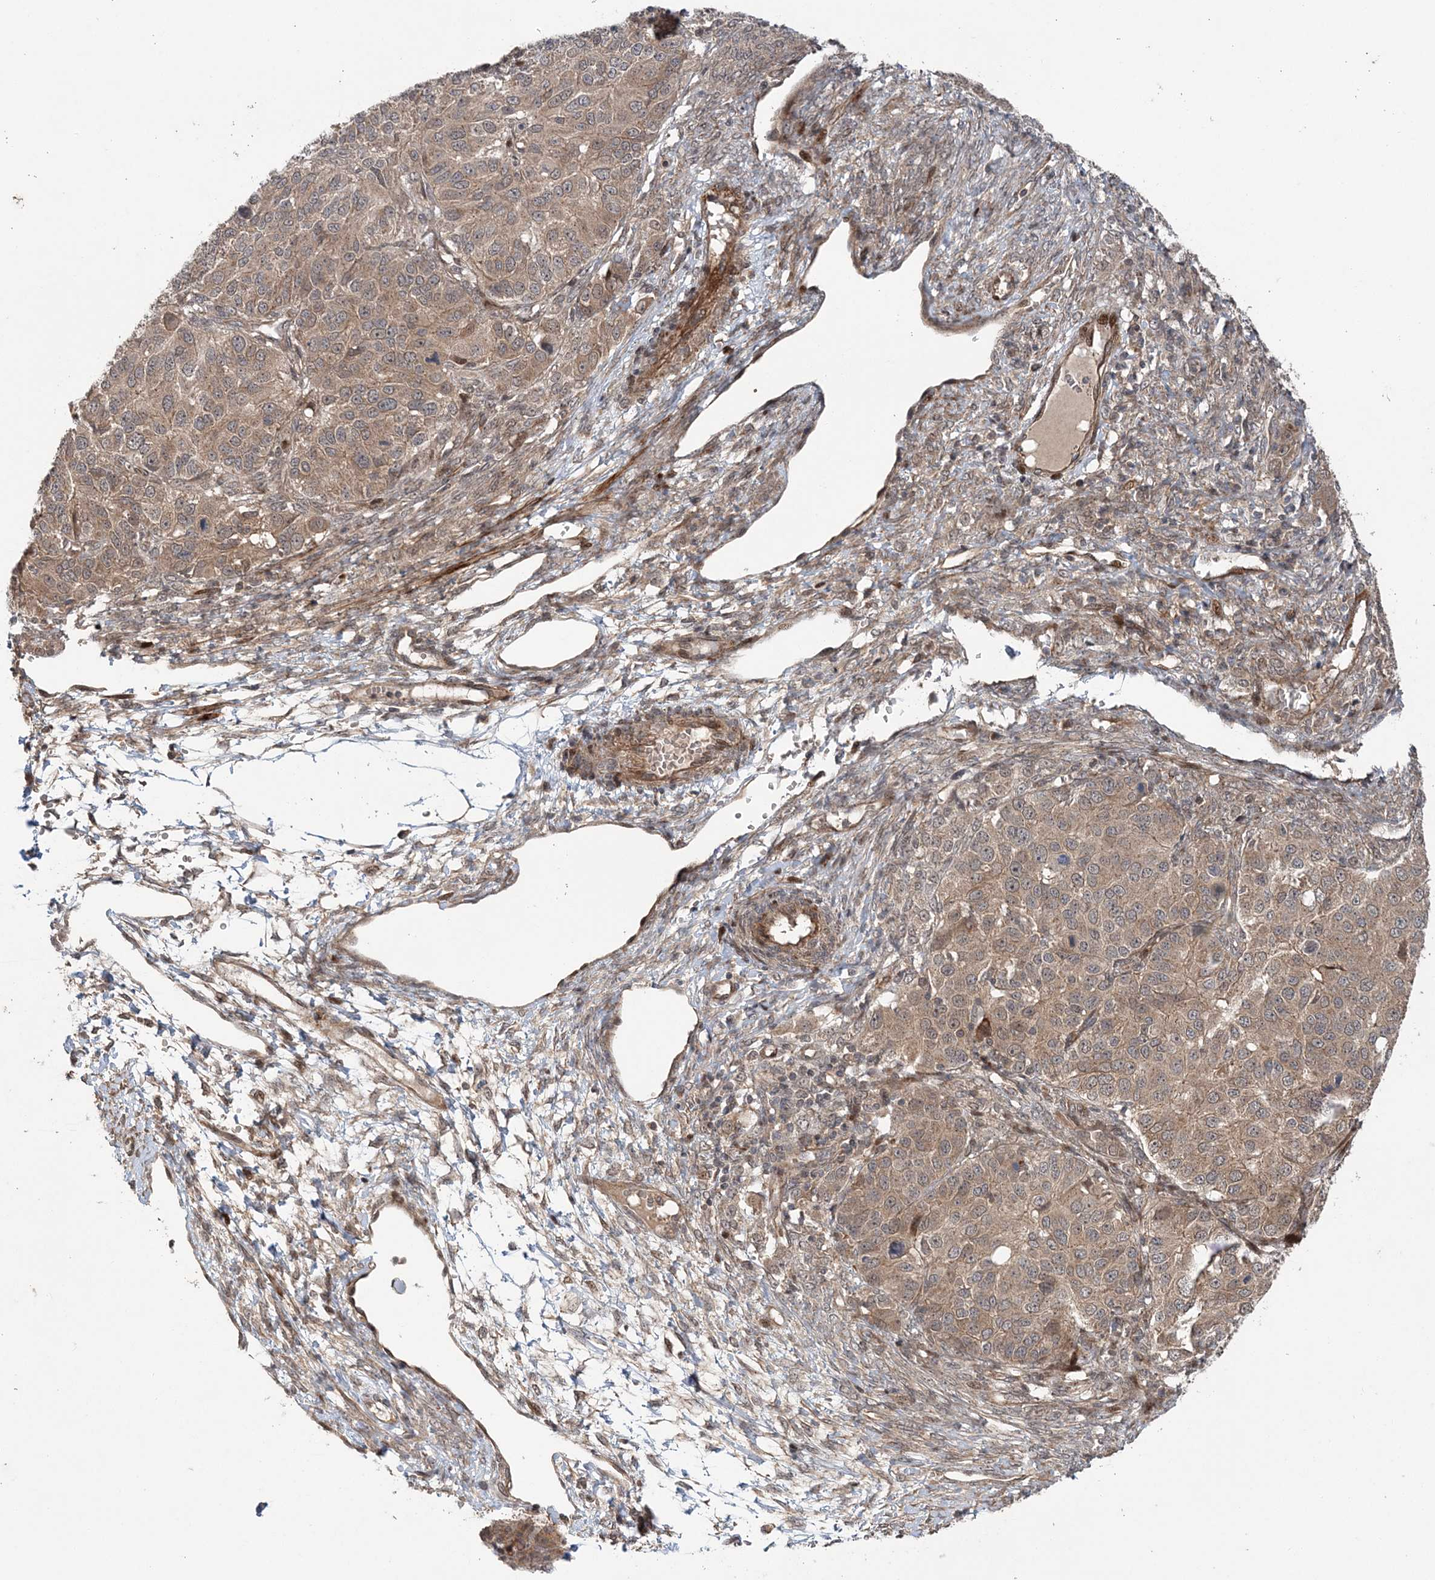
{"staining": {"intensity": "weak", "quantity": ">75%", "location": "cytoplasmic/membranous"}, "tissue": "ovarian cancer", "cell_type": "Tumor cells", "image_type": "cancer", "snomed": [{"axis": "morphology", "description": "Carcinoma, endometroid"}, {"axis": "topography", "description": "Ovary"}], "caption": "The image demonstrates a brown stain indicating the presence of a protein in the cytoplasmic/membranous of tumor cells in endometroid carcinoma (ovarian). (Stains: DAB in brown, nuclei in blue, Microscopy: brightfield microscopy at high magnification).", "gene": "UBTD2", "patient": {"sex": "female", "age": 51}}